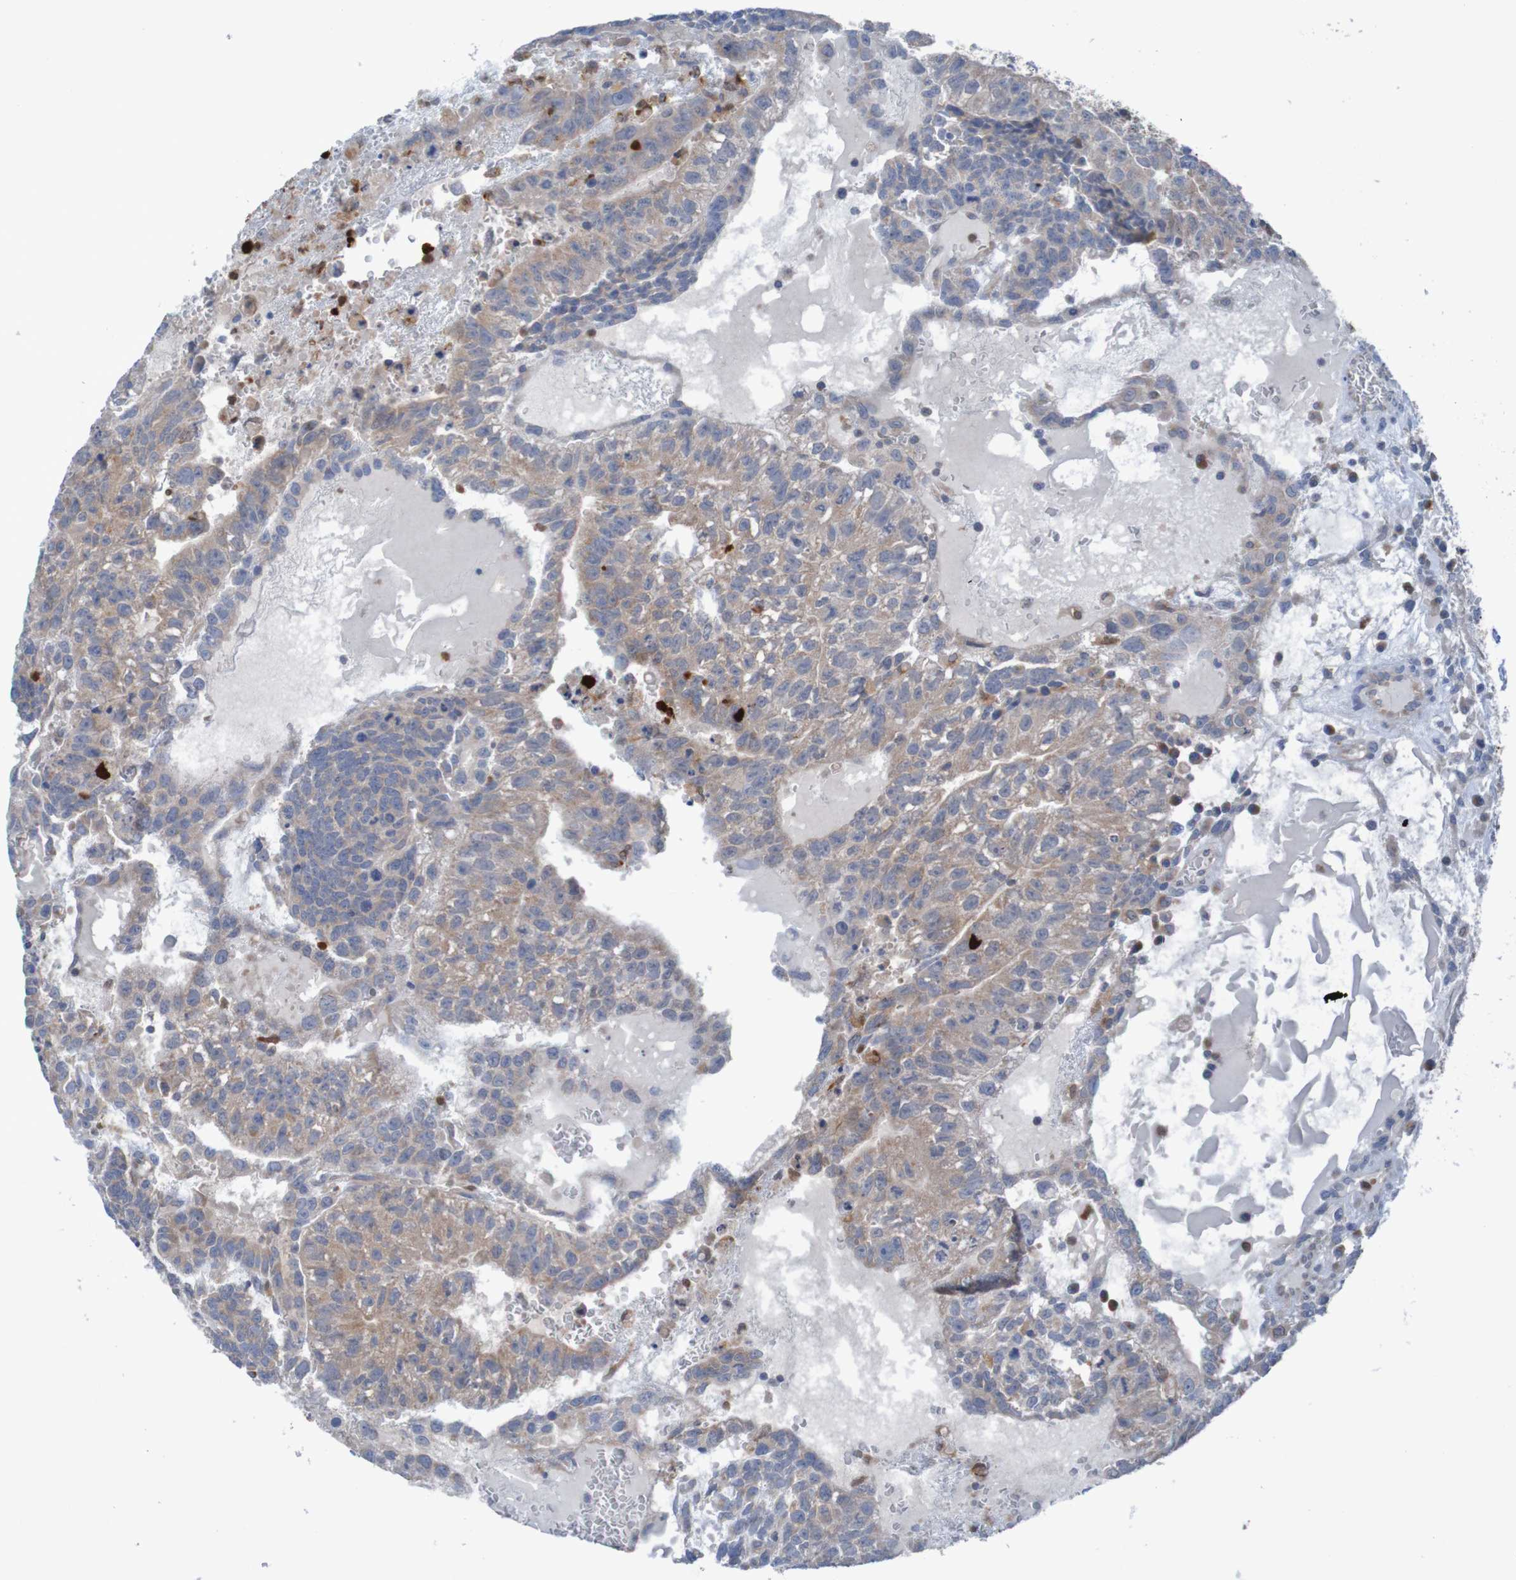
{"staining": {"intensity": "weak", "quantity": ">75%", "location": "cytoplasmic/membranous"}, "tissue": "testis cancer", "cell_type": "Tumor cells", "image_type": "cancer", "snomed": [{"axis": "morphology", "description": "Seminoma, NOS"}, {"axis": "morphology", "description": "Carcinoma, Embryonal, NOS"}, {"axis": "topography", "description": "Testis"}], "caption": "Testis cancer (embryonal carcinoma) stained with DAB immunohistochemistry (IHC) shows low levels of weak cytoplasmic/membranous staining in approximately >75% of tumor cells.", "gene": "PARP4", "patient": {"sex": "male", "age": 52}}